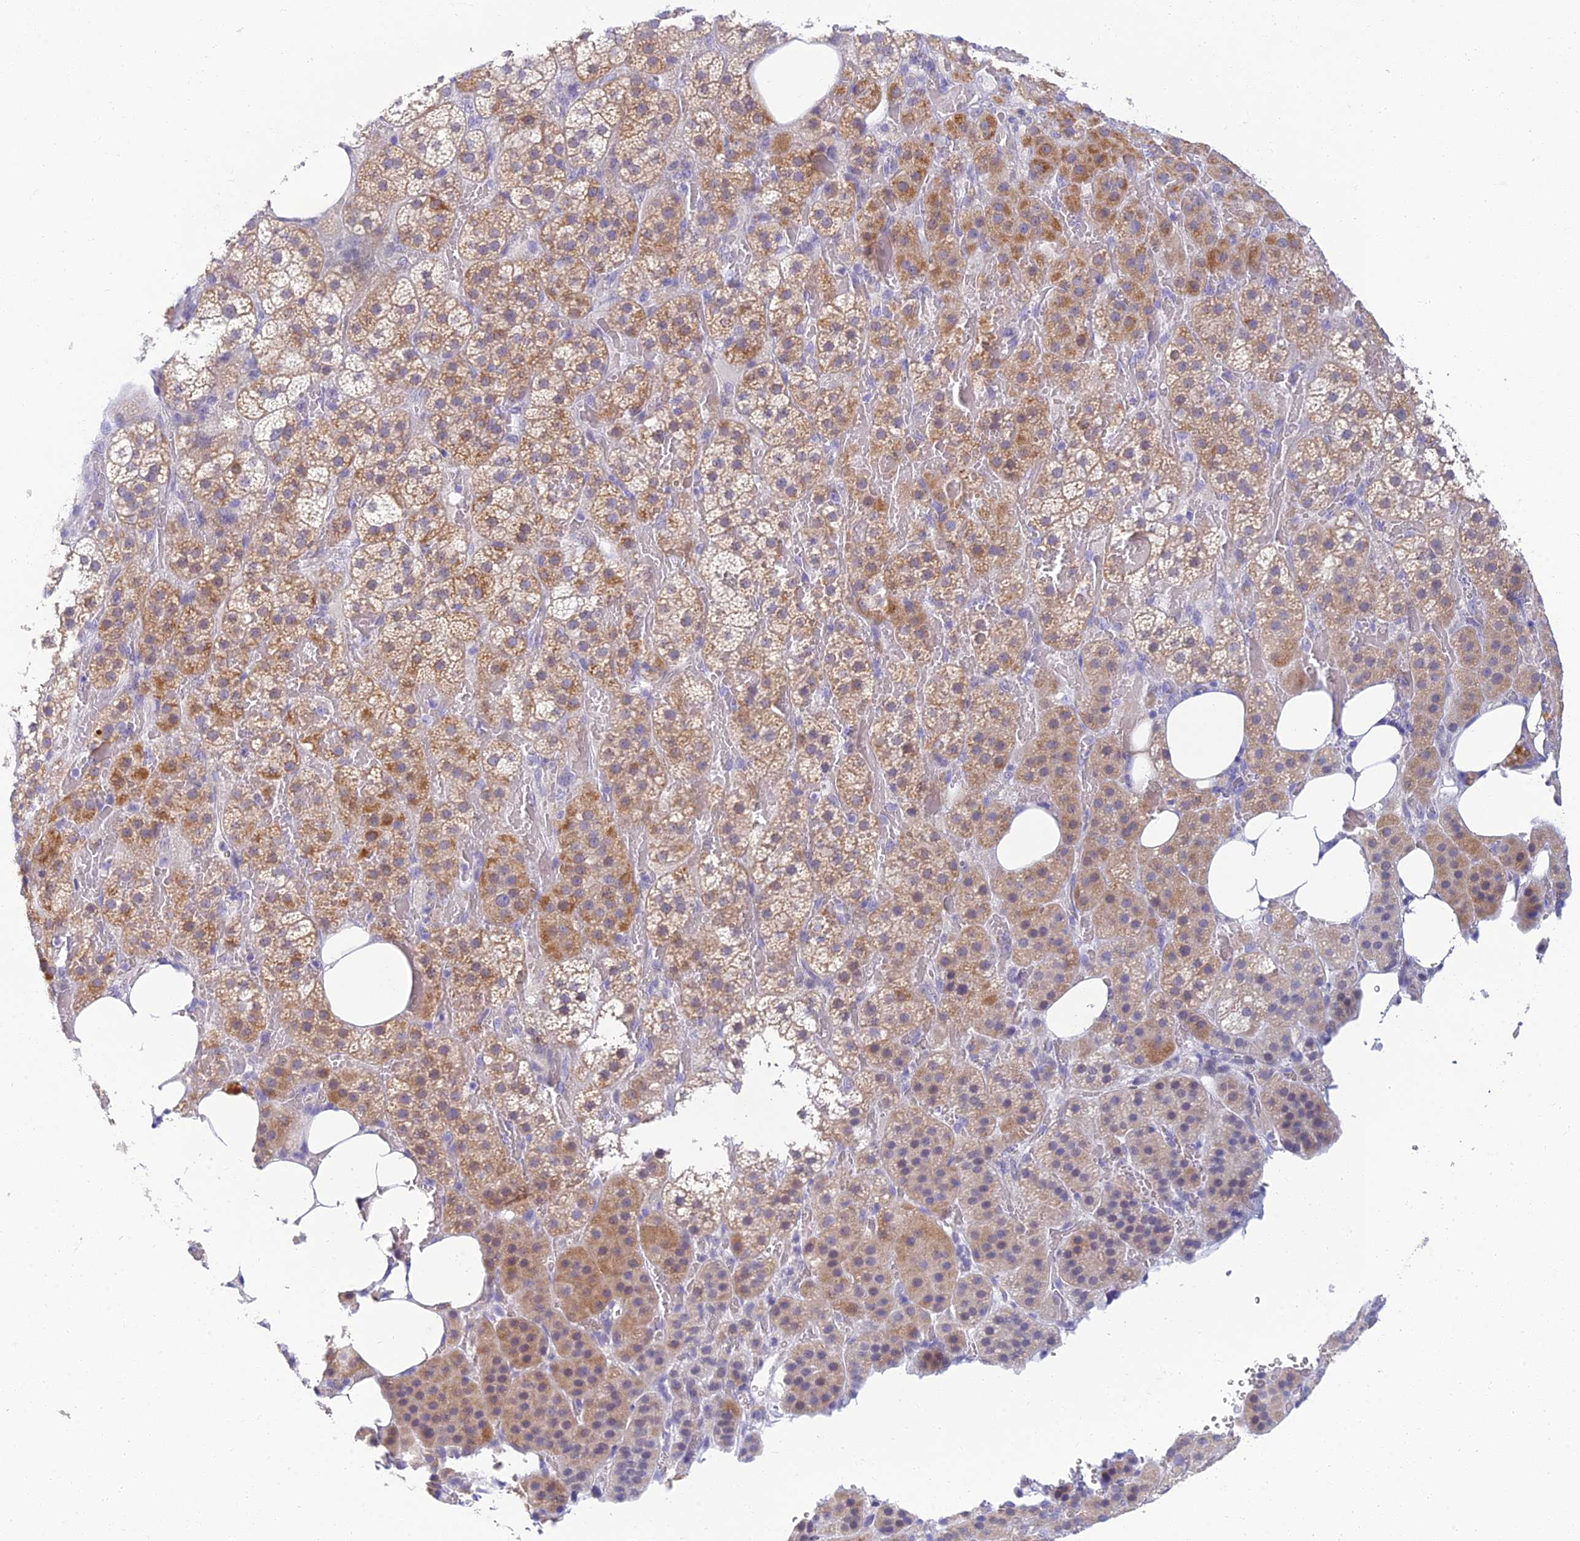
{"staining": {"intensity": "moderate", "quantity": "25%-75%", "location": "cytoplasmic/membranous"}, "tissue": "adrenal gland", "cell_type": "Glandular cells", "image_type": "normal", "snomed": [{"axis": "morphology", "description": "Normal tissue, NOS"}, {"axis": "topography", "description": "Adrenal gland"}], "caption": "An image of adrenal gland stained for a protein demonstrates moderate cytoplasmic/membranous brown staining in glandular cells. (DAB (3,3'-diaminobenzidine) IHC, brown staining for protein, blue staining for nuclei).", "gene": "SLC25A41", "patient": {"sex": "female", "age": 59}}